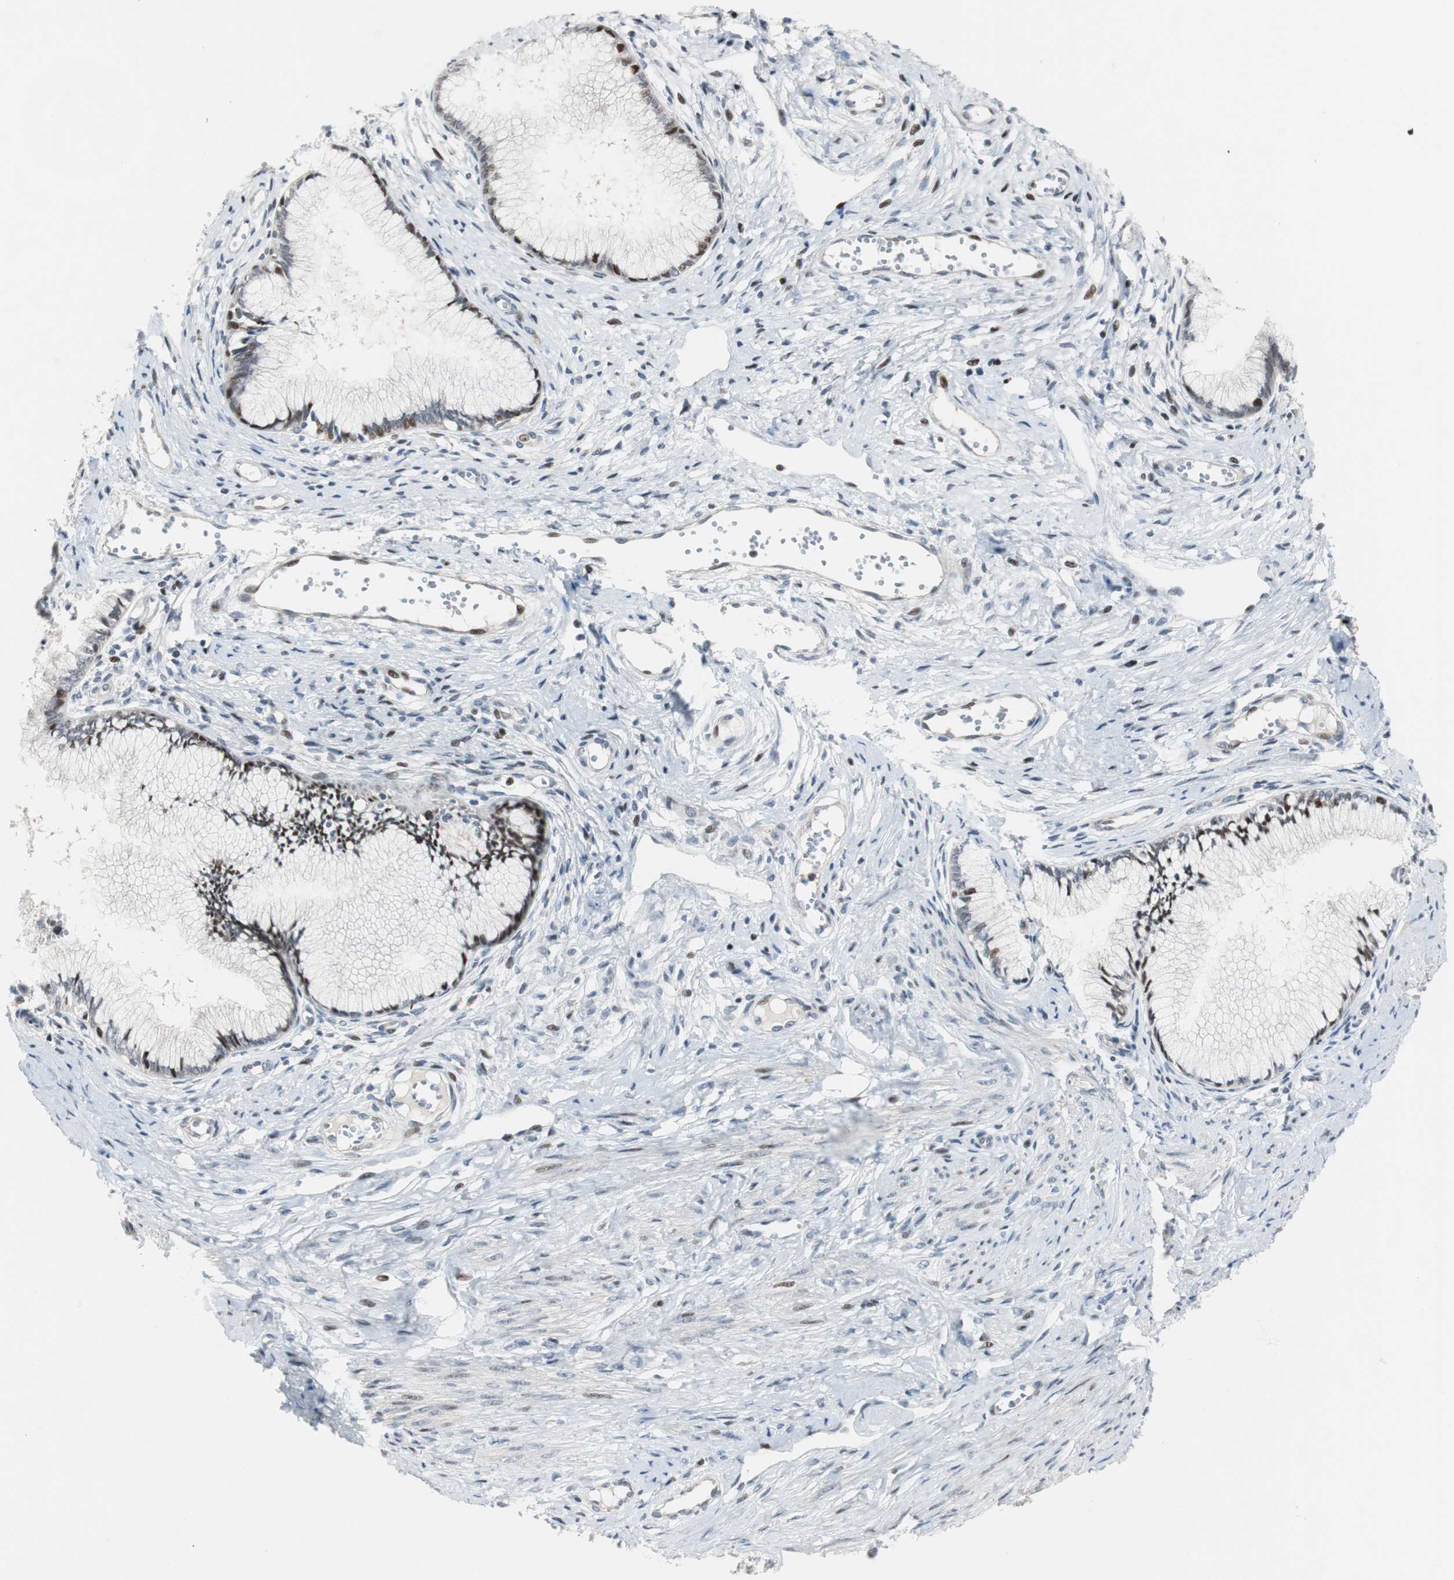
{"staining": {"intensity": "strong", "quantity": "<25%", "location": "nuclear"}, "tissue": "cervical cancer", "cell_type": "Tumor cells", "image_type": "cancer", "snomed": [{"axis": "morphology", "description": "Adenocarcinoma, NOS"}, {"axis": "topography", "description": "Cervix"}], "caption": "The histopathology image shows a brown stain indicating the presence of a protein in the nuclear of tumor cells in adenocarcinoma (cervical).", "gene": "RAD1", "patient": {"sex": "female", "age": 36}}